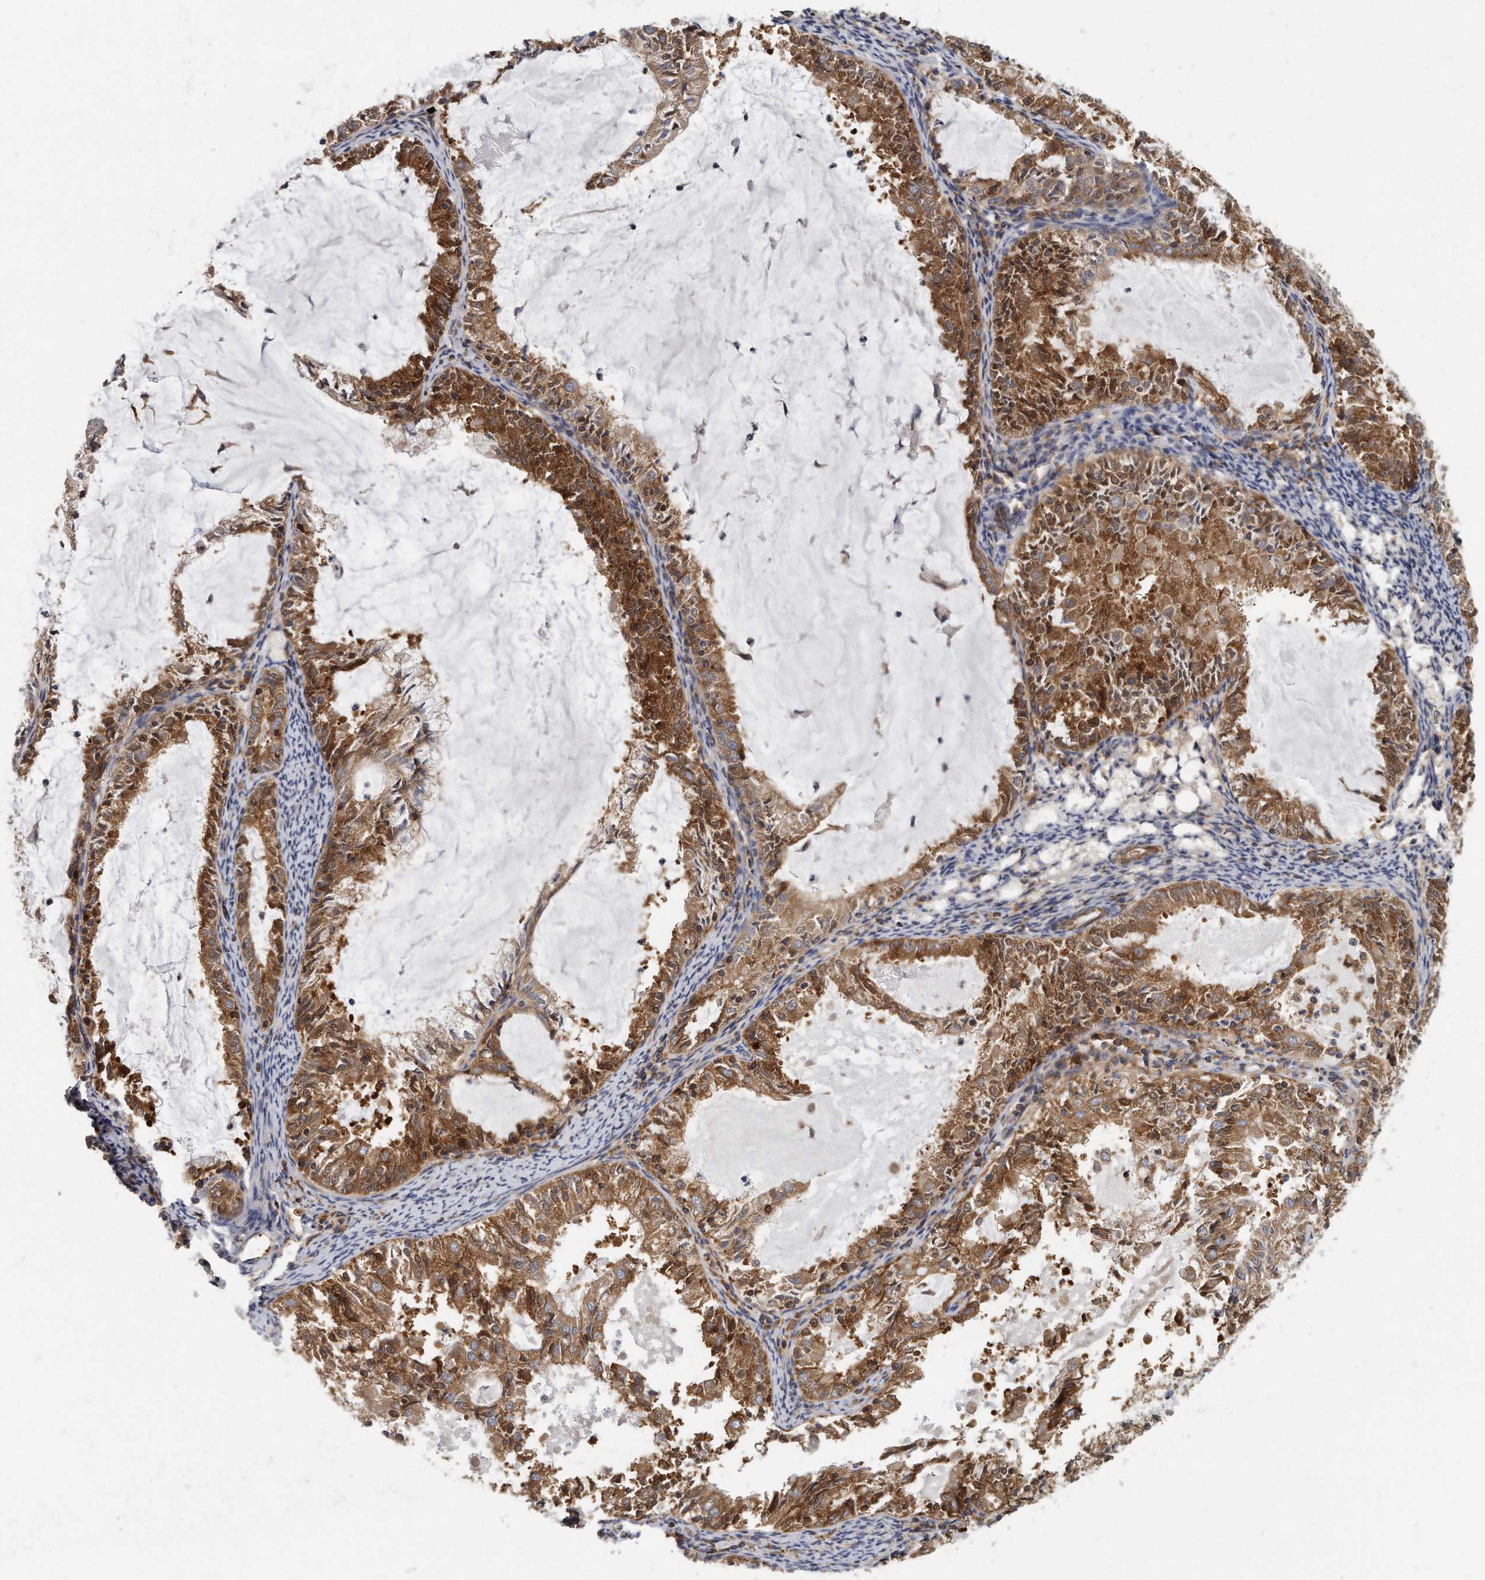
{"staining": {"intensity": "strong", "quantity": ">75%", "location": "cytoplasmic/membranous"}, "tissue": "endometrial cancer", "cell_type": "Tumor cells", "image_type": "cancer", "snomed": [{"axis": "morphology", "description": "Adenocarcinoma, NOS"}, {"axis": "topography", "description": "Endometrium"}], "caption": "Immunohistochemistry (IHC) staining of adenocarcinoma (endometrial), which reveals high levels of strong cytoplasmic/membranous staining in approximately >75% of tumor cells indicating strong cytoplasmic/membranous protein staining. The staining was performed using DAB (3,3'-diaminobenzidine) (brown) for protein detection and nuclei were counterstained in hematoxylin (blue).", "gene": "EIF3I", "patient": {"sex": "female", "age": 57}}